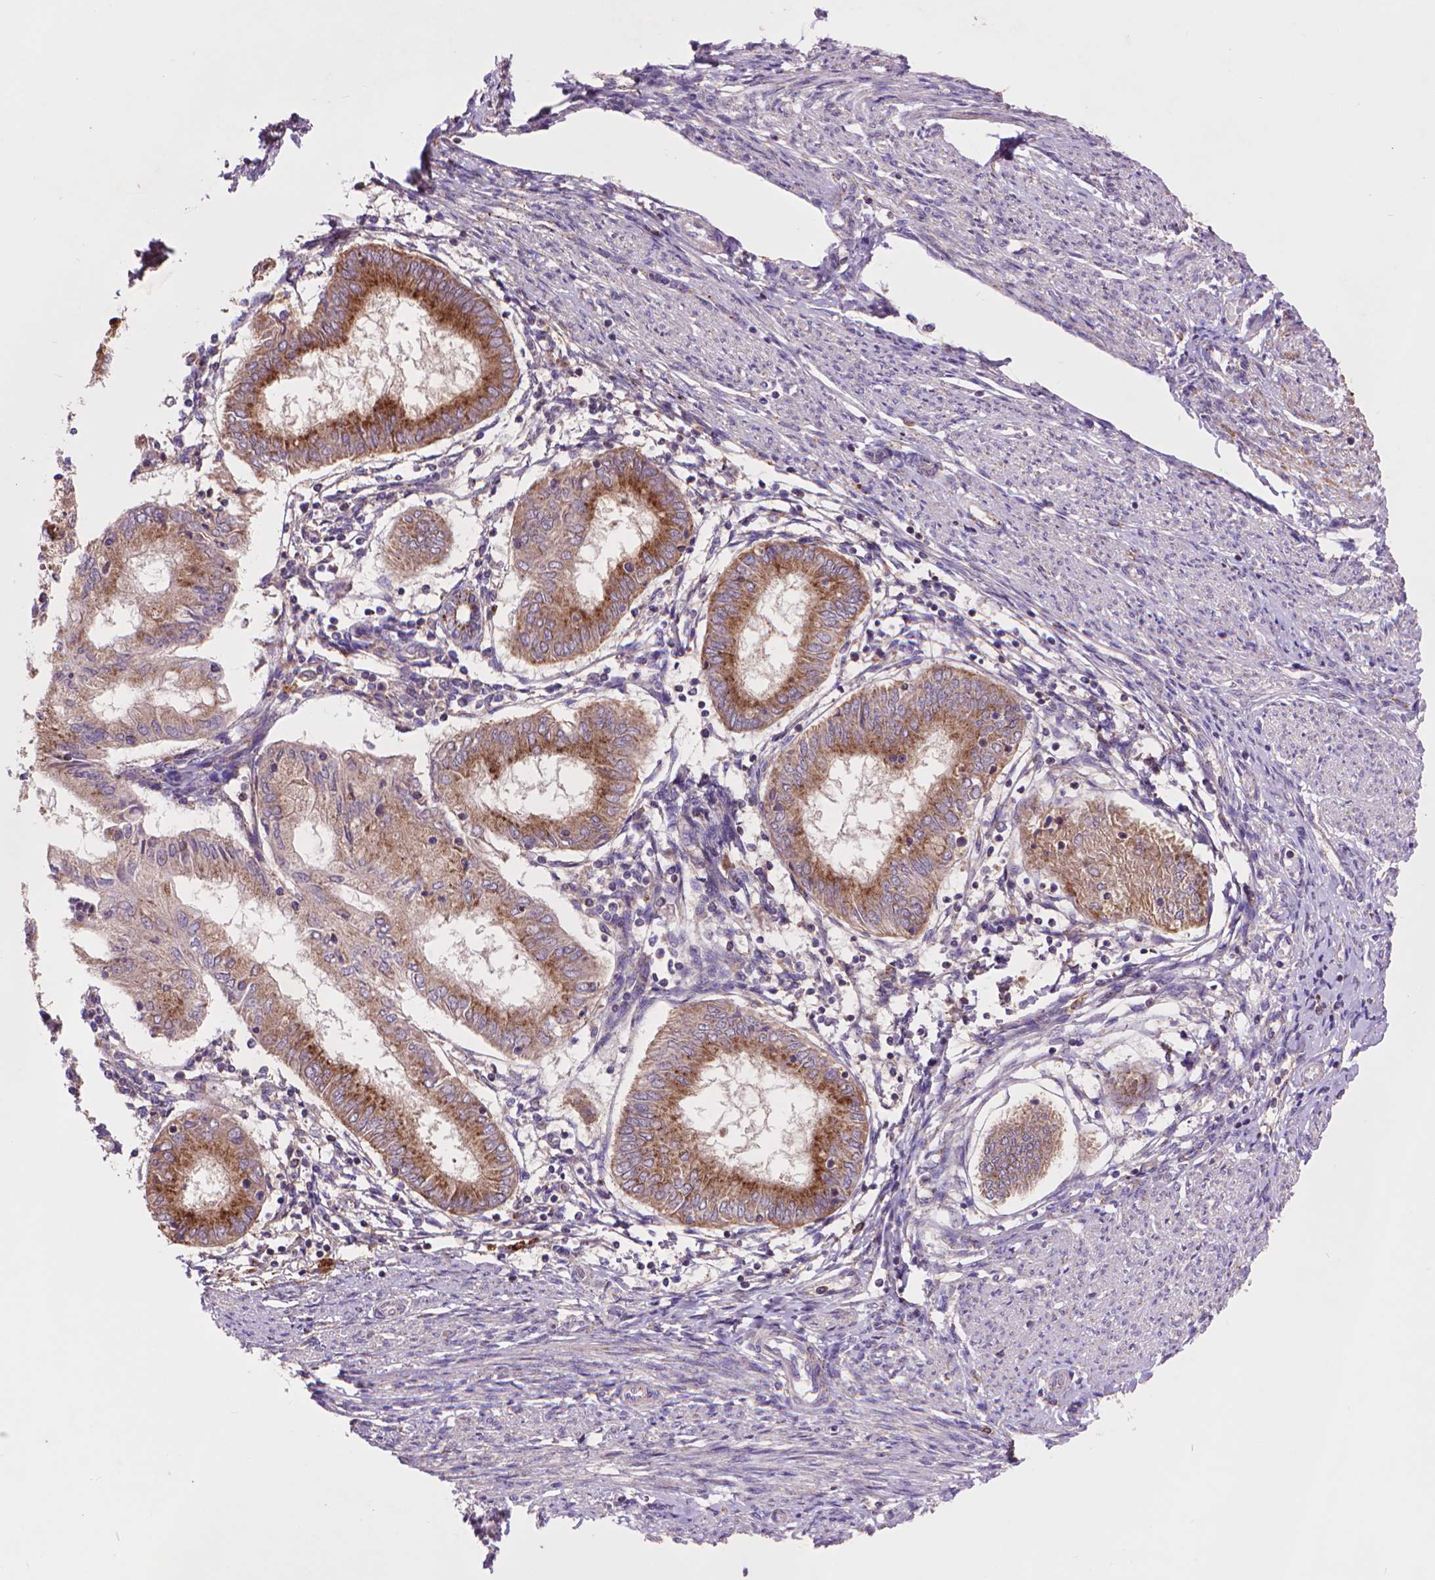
{"staining": {"intensity": "moderate", "quantity": ">75%", "location": "cytoplasmic/membranous"}, "tissue": "endometrial cancer", "cell_type": "Tumor cells", "image_type": "cancer", "snomed": [{"axis": "morphology", "description": "Adenocarcinoma, NOS"}, {"axis": "topography", "description": "Endometrium"}], "caption": "Tumor cells display medium levels of moderate cytoplasmic/membranous expression in approximately >75% of cells in endometrial adenocarcinoma.", "gene": "GLB1", "patient": {"sex": "female", "age": 68}}